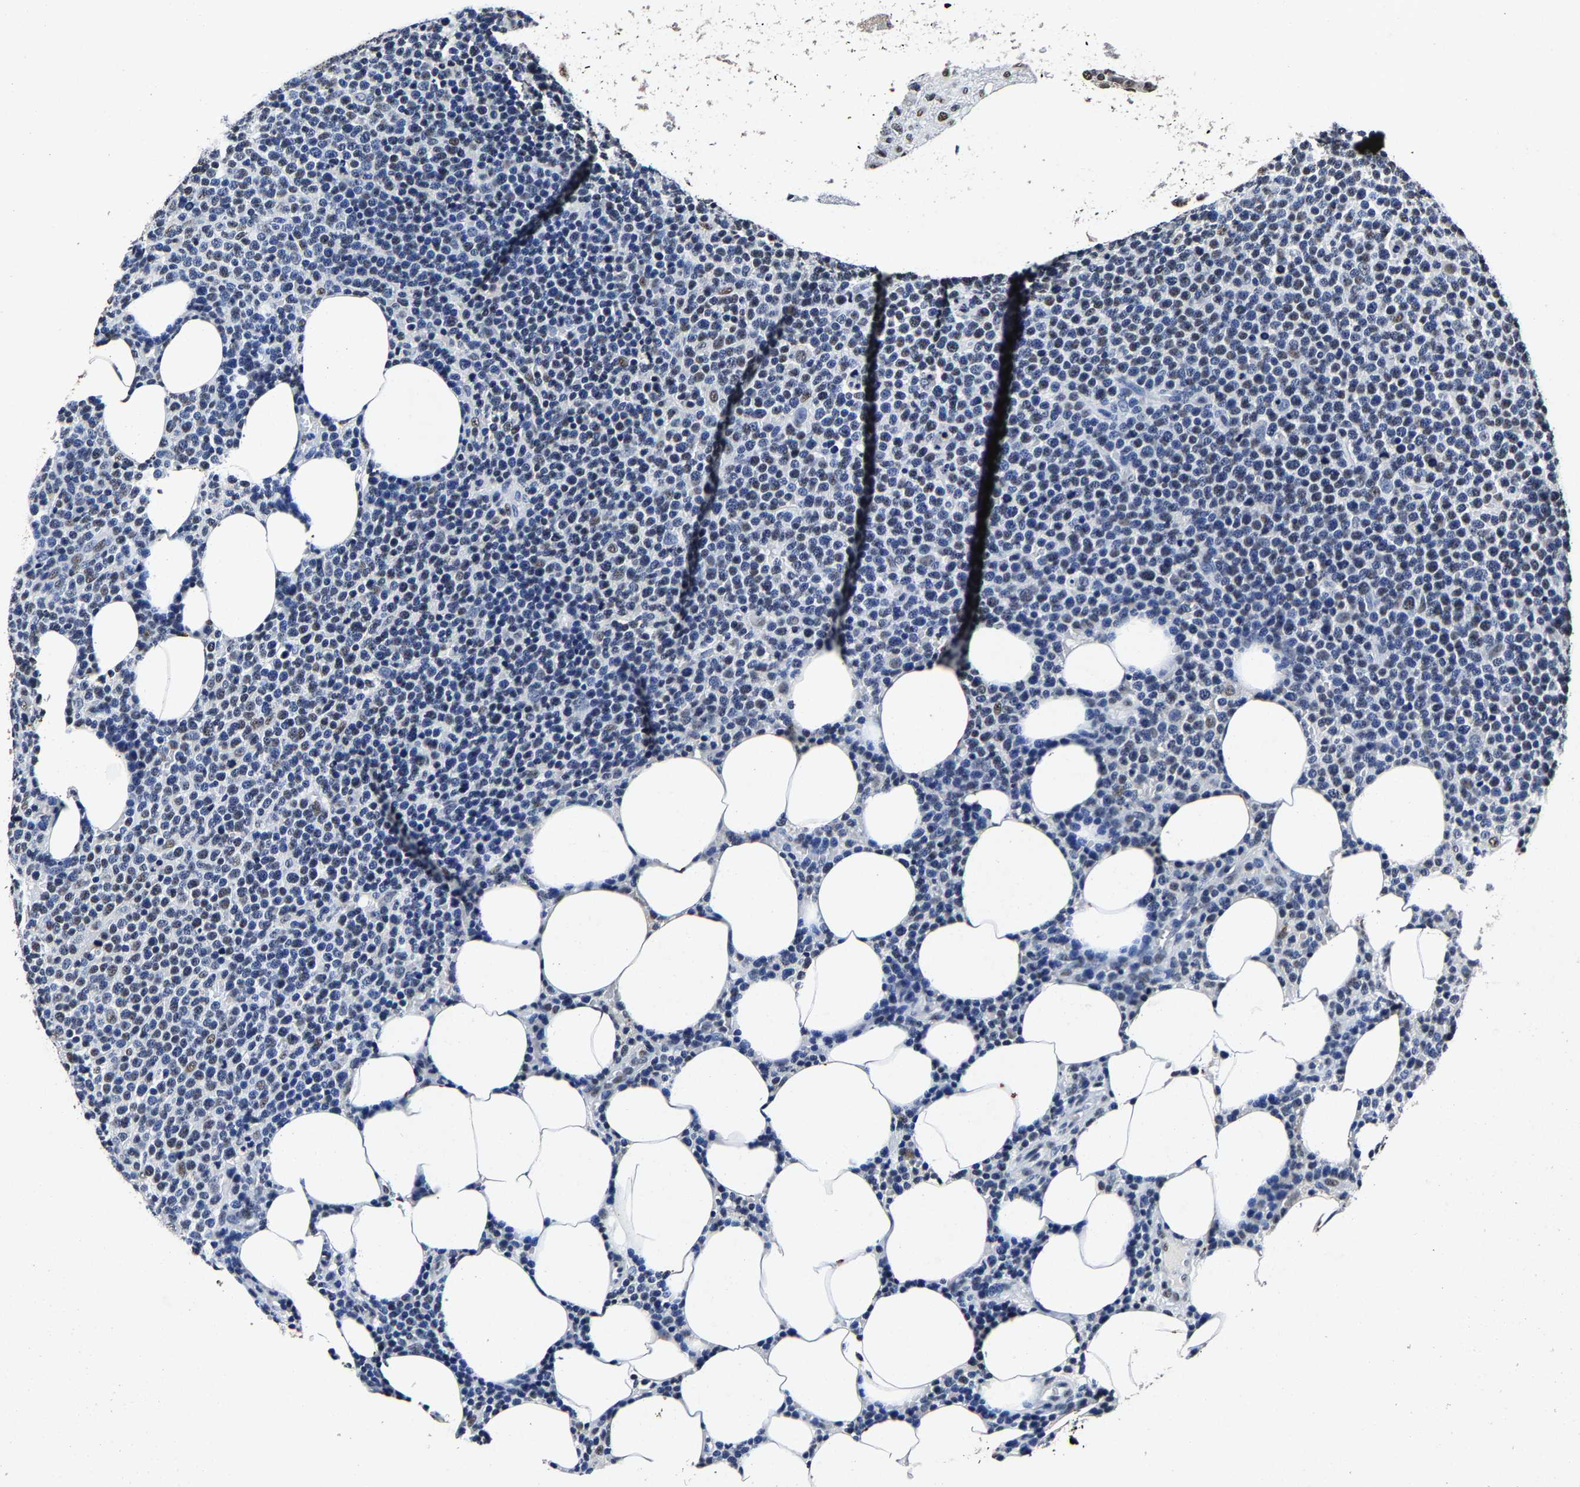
{"staining": {"intensity": "weak", "quantity": "25%-75%", "location": "nuclear"}, "tissue": "lymphoma", "cell_type": "Tumor cells", "image_type": "cancer", "snomed": [{"axis": "morphology", "description": "Malignant lymphoma, non-Hodgkin's type, High grade"}, {"axis": "topography", "description": "Lymph node"}], "caption": "High-grade malignant lymphoma, non-Hodgkin's type stained for a protein (brown) demonstrates weak nuclear positive staining in approximately 25%-75% of tumor cells.", "gene": "RBM45", "patient": {"sex": "male", "age": 61}}